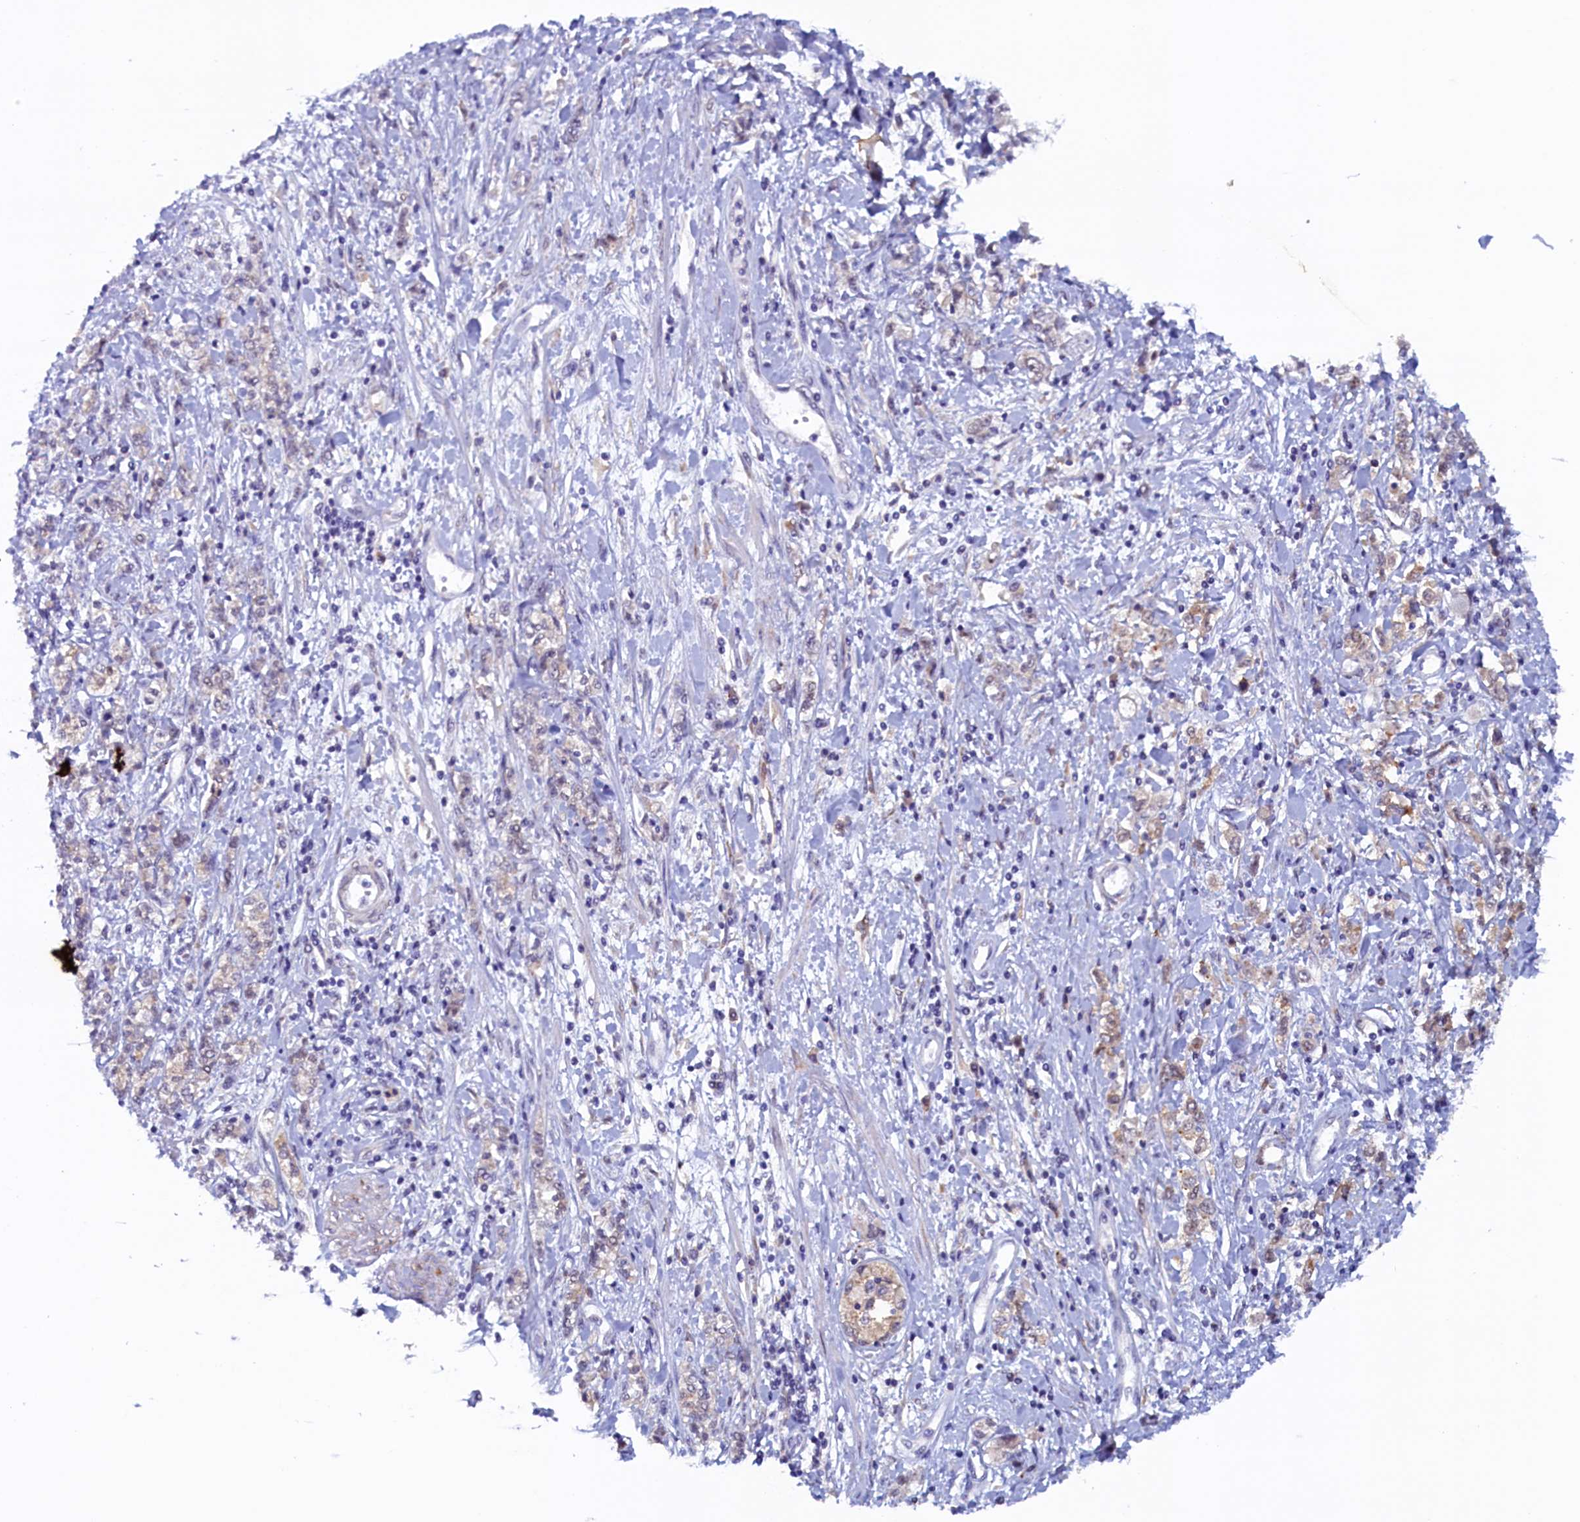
{"staining": {"intensity": "weak", "quantity": "25%-75%", "location": "cytoplasmic/membranous,nuclear"}, "tissue": "stomach cancer", "cell_type": "Tumor cells", "image_type": "cancer", "snomed": [{"axis": "morphology", "description": "Adenocarcinoma, NOS"}, {"axis": "topography", "description": "Stomach"}], "caption": "A brown stain shows weak cytoplasmic/membranous and nuclear positivity of a protein in stomach adenocarcinoma tumor cells.", "gene": "PACSIN3", "patient": {"sex": "female", "age": 76}}